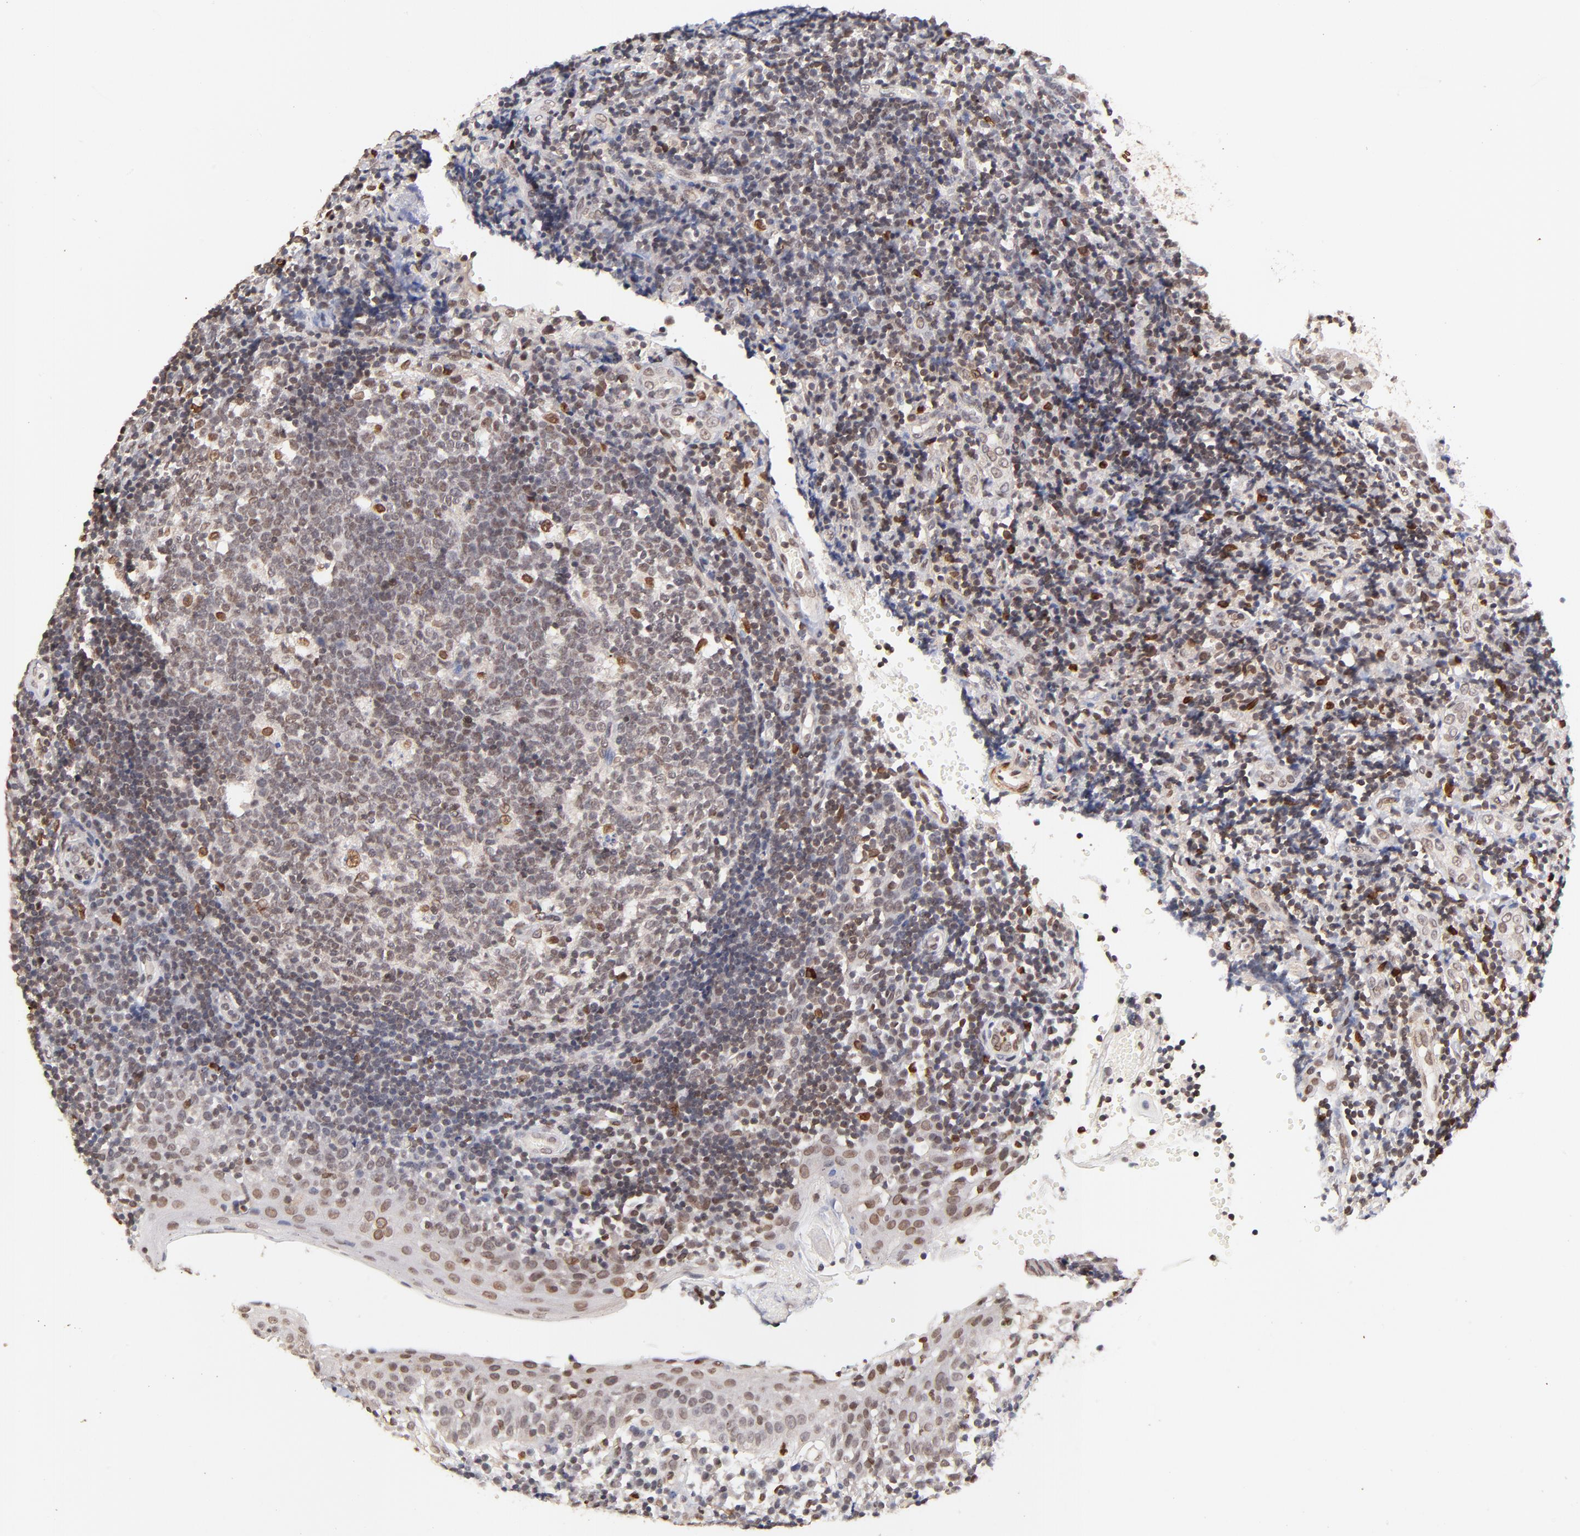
{"staining": {"intensity": "weak", "quantity": "25%-75%", "location": "cytoplasmic/membranous,nuclear"}, "tissue": "tonsil", "cell_type": "Germinal center cells", "image_type": "normal", "snomed": [{"axis": "morphology", "description": "Normal tissue, NOS"}, {"axis": "topography", "description": "Tonsil"}], "caption": "This is an image of immunohistochemistry staining of benign tonsil, which shows weak expression in the cytoplasmic/membranous,nuclear of germinal center cells.", "gene": "ZFP92", "patient": {"sex": "female", "age": 40}}